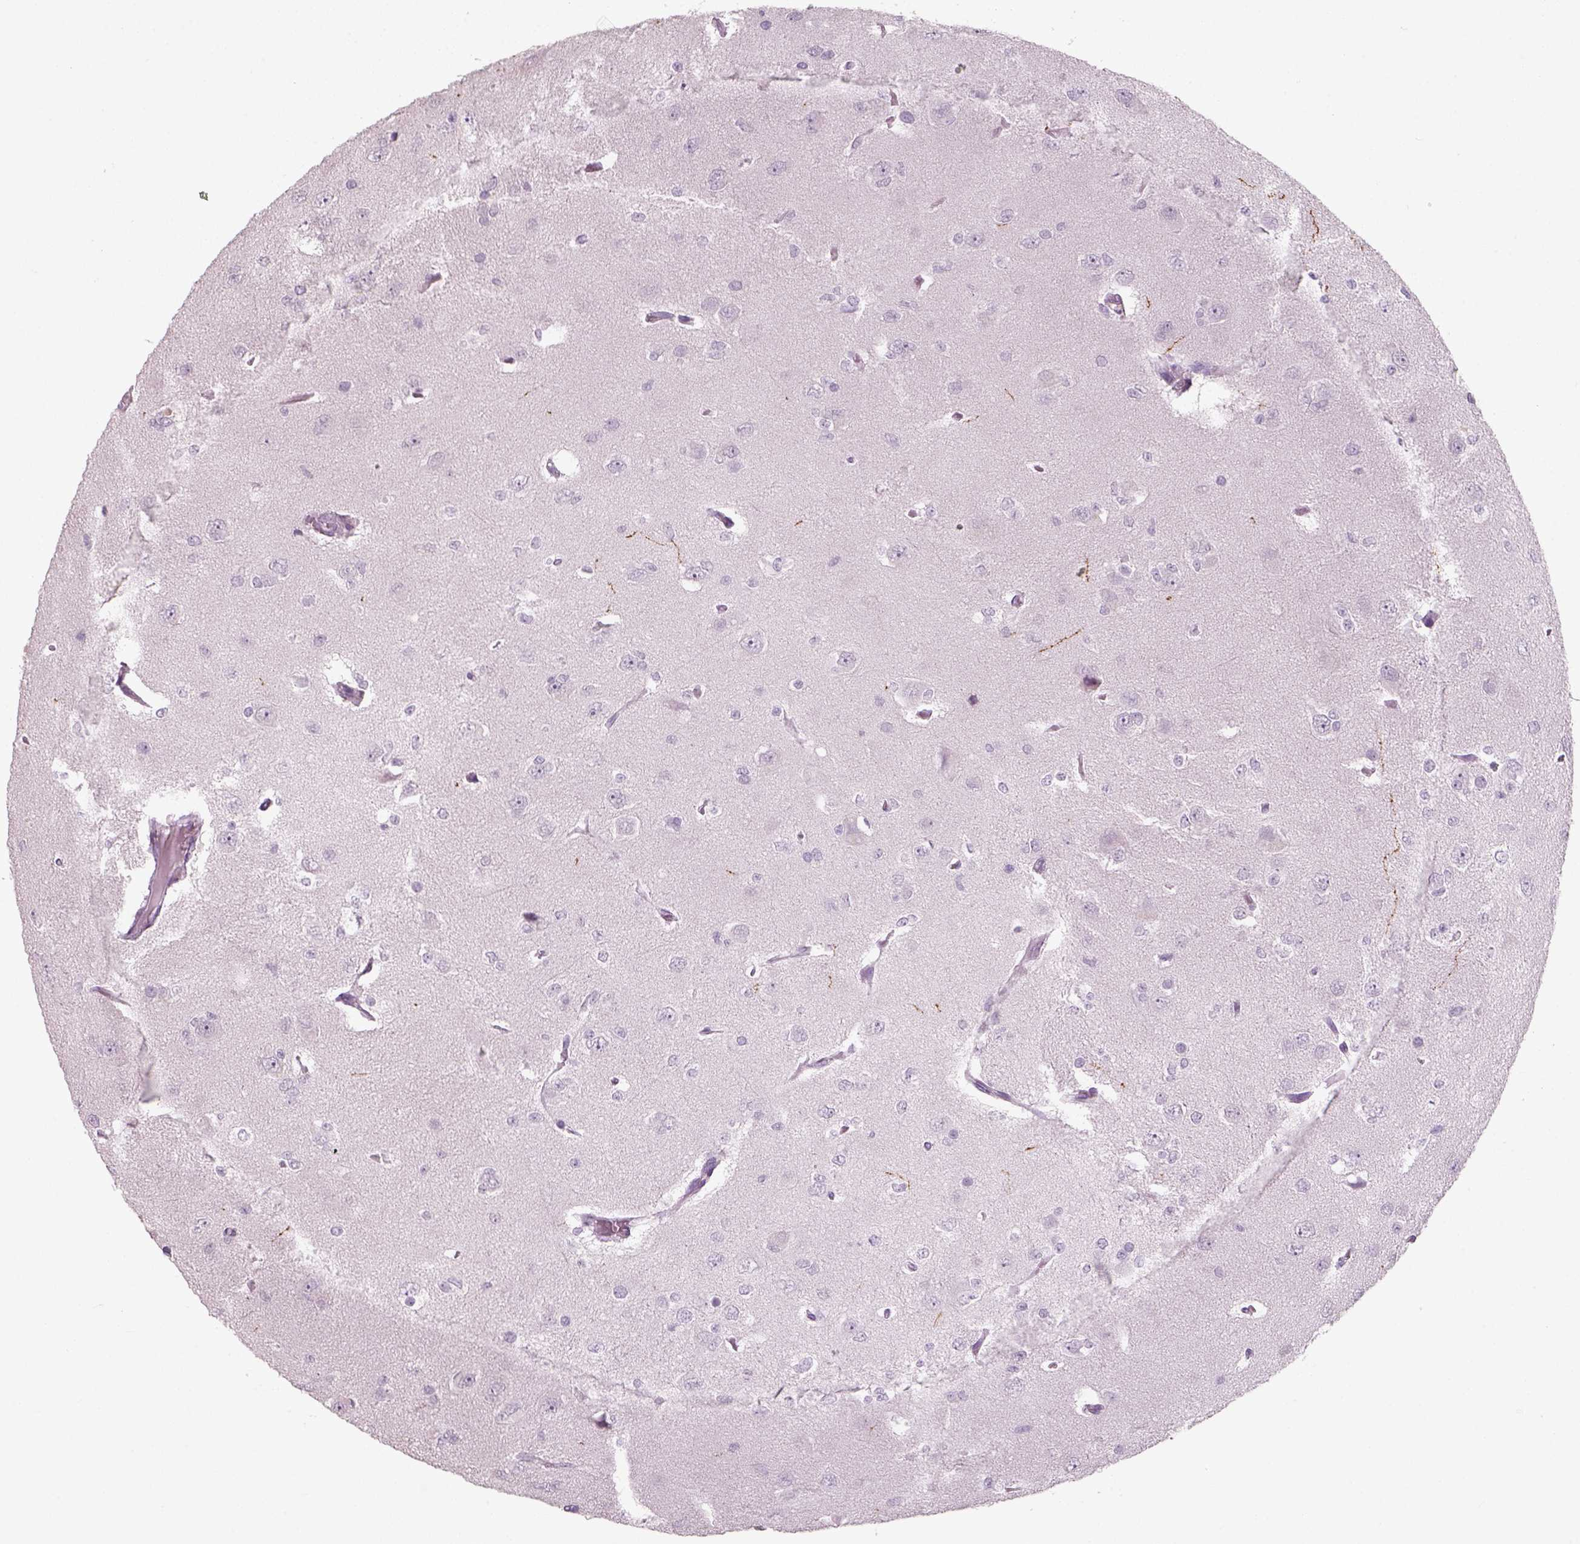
{"staining": {"intensity": "negative", "quantity": "none", "location": "none"}, "tissue": "glioma", "cell_type": "Tumor cells", "image_type": "cancer", "snomed": [{"axis": "morphology", "description": "Glioma, malignant, Low grade"}, {"axis": "topography", "description": "Brain"}], "caption": "Tumor cells show no significant positivity in low-grade glioma (malignant).", "gene": "SLC6A2", "patient": {"sex": "male", "age": 27}}